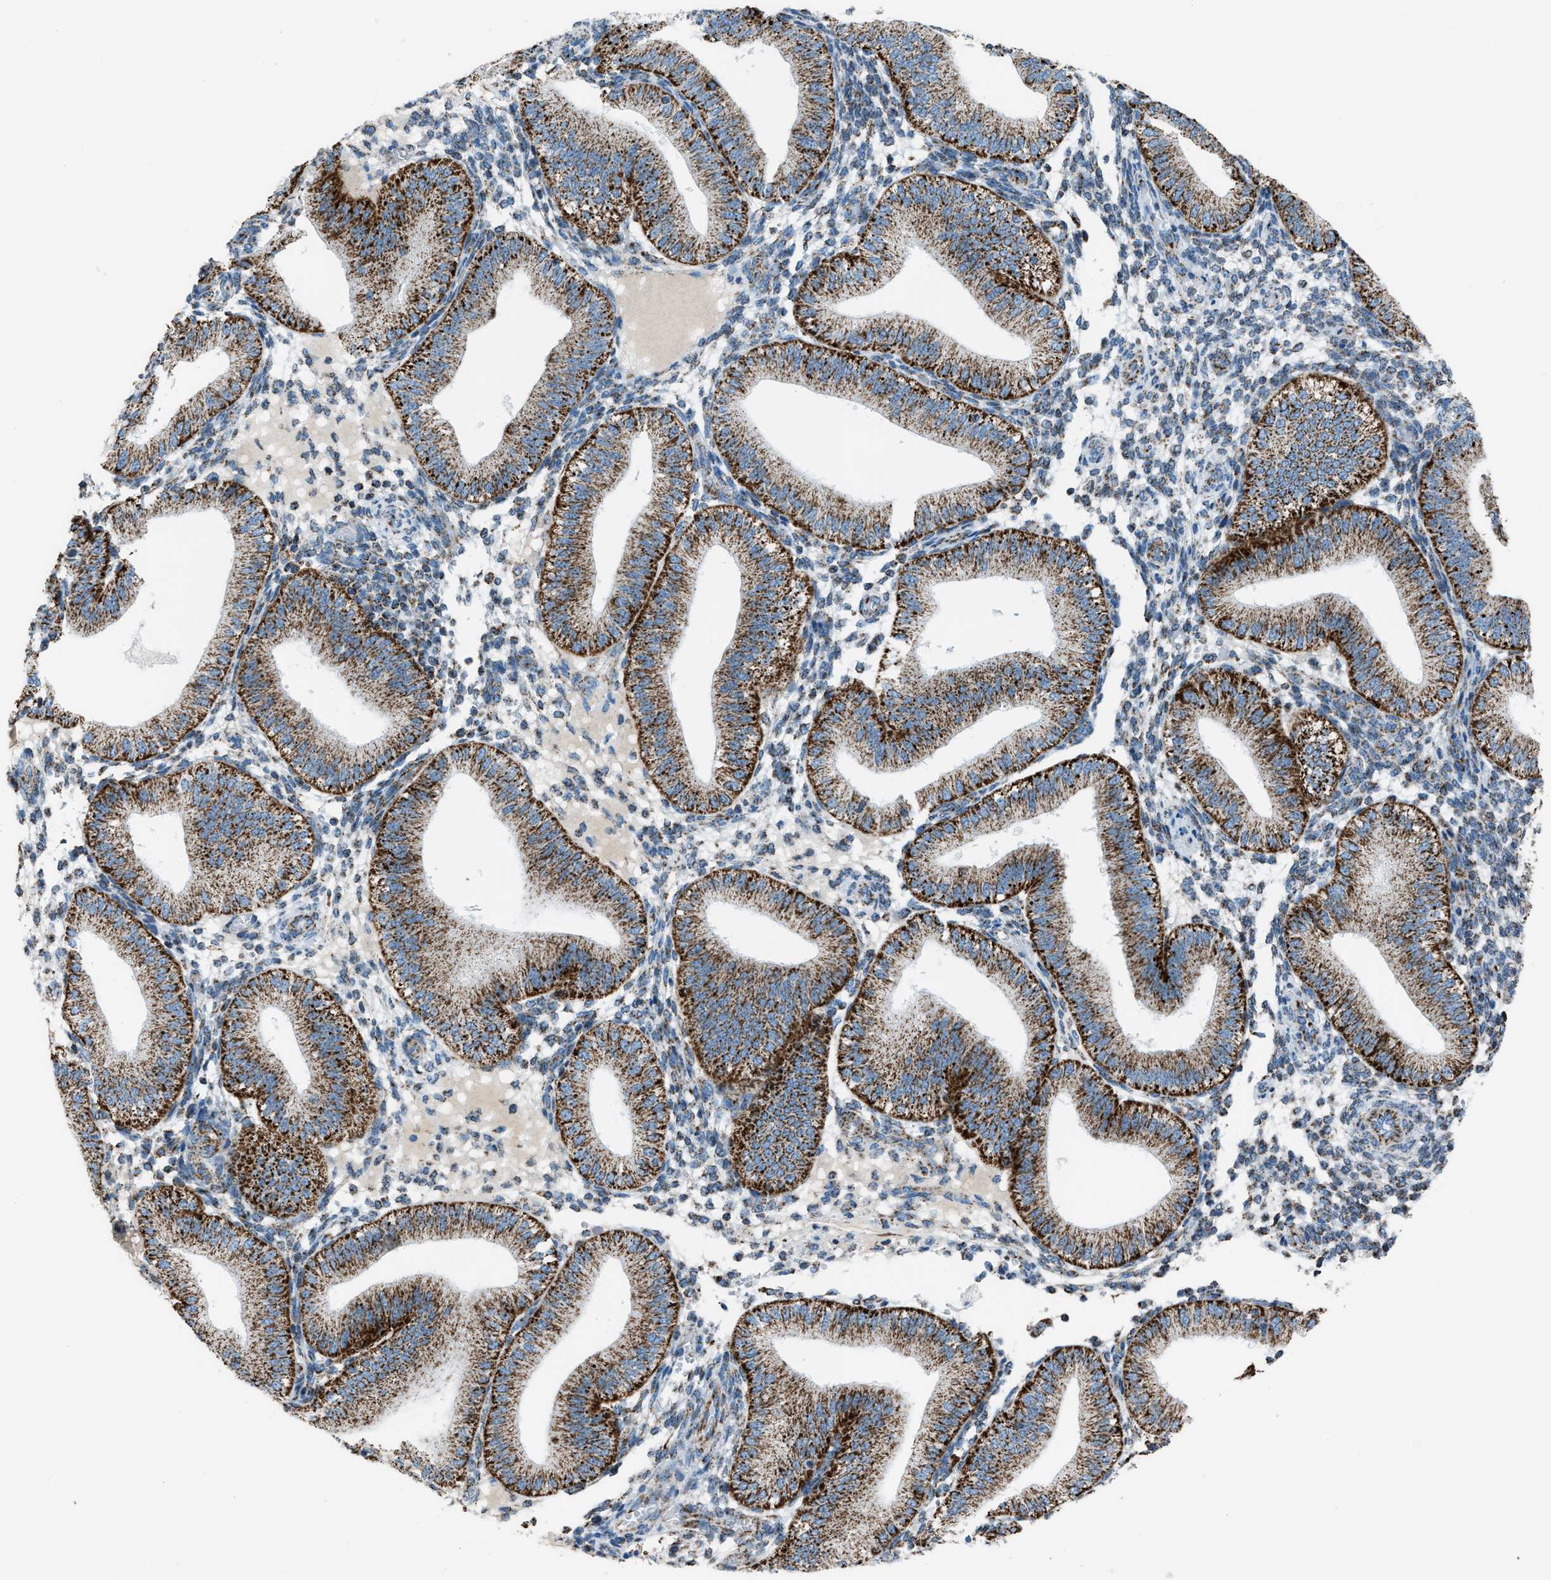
{"staining": {"intensity": "moderate", "quantity": "25%-75%", "location": "cytoplasmic/membranous"}, "tissue": "endometrium", "cell_type": "Cells in endometrial stroma", "image_type": "normal", "snomed": [{"axis": "morphology", "description": "Normal tissue, NOS"}, {"axis": "topography", "description": "Endometrium"}], "caption": "Endometrium stained with a brown dye reveals moderate cytoplasmic/membranous positive staining in about 25%-75% of cells in endometrial stroma.", "gene": "MDH2", "patient": {"sex": "female", "age": 39}}